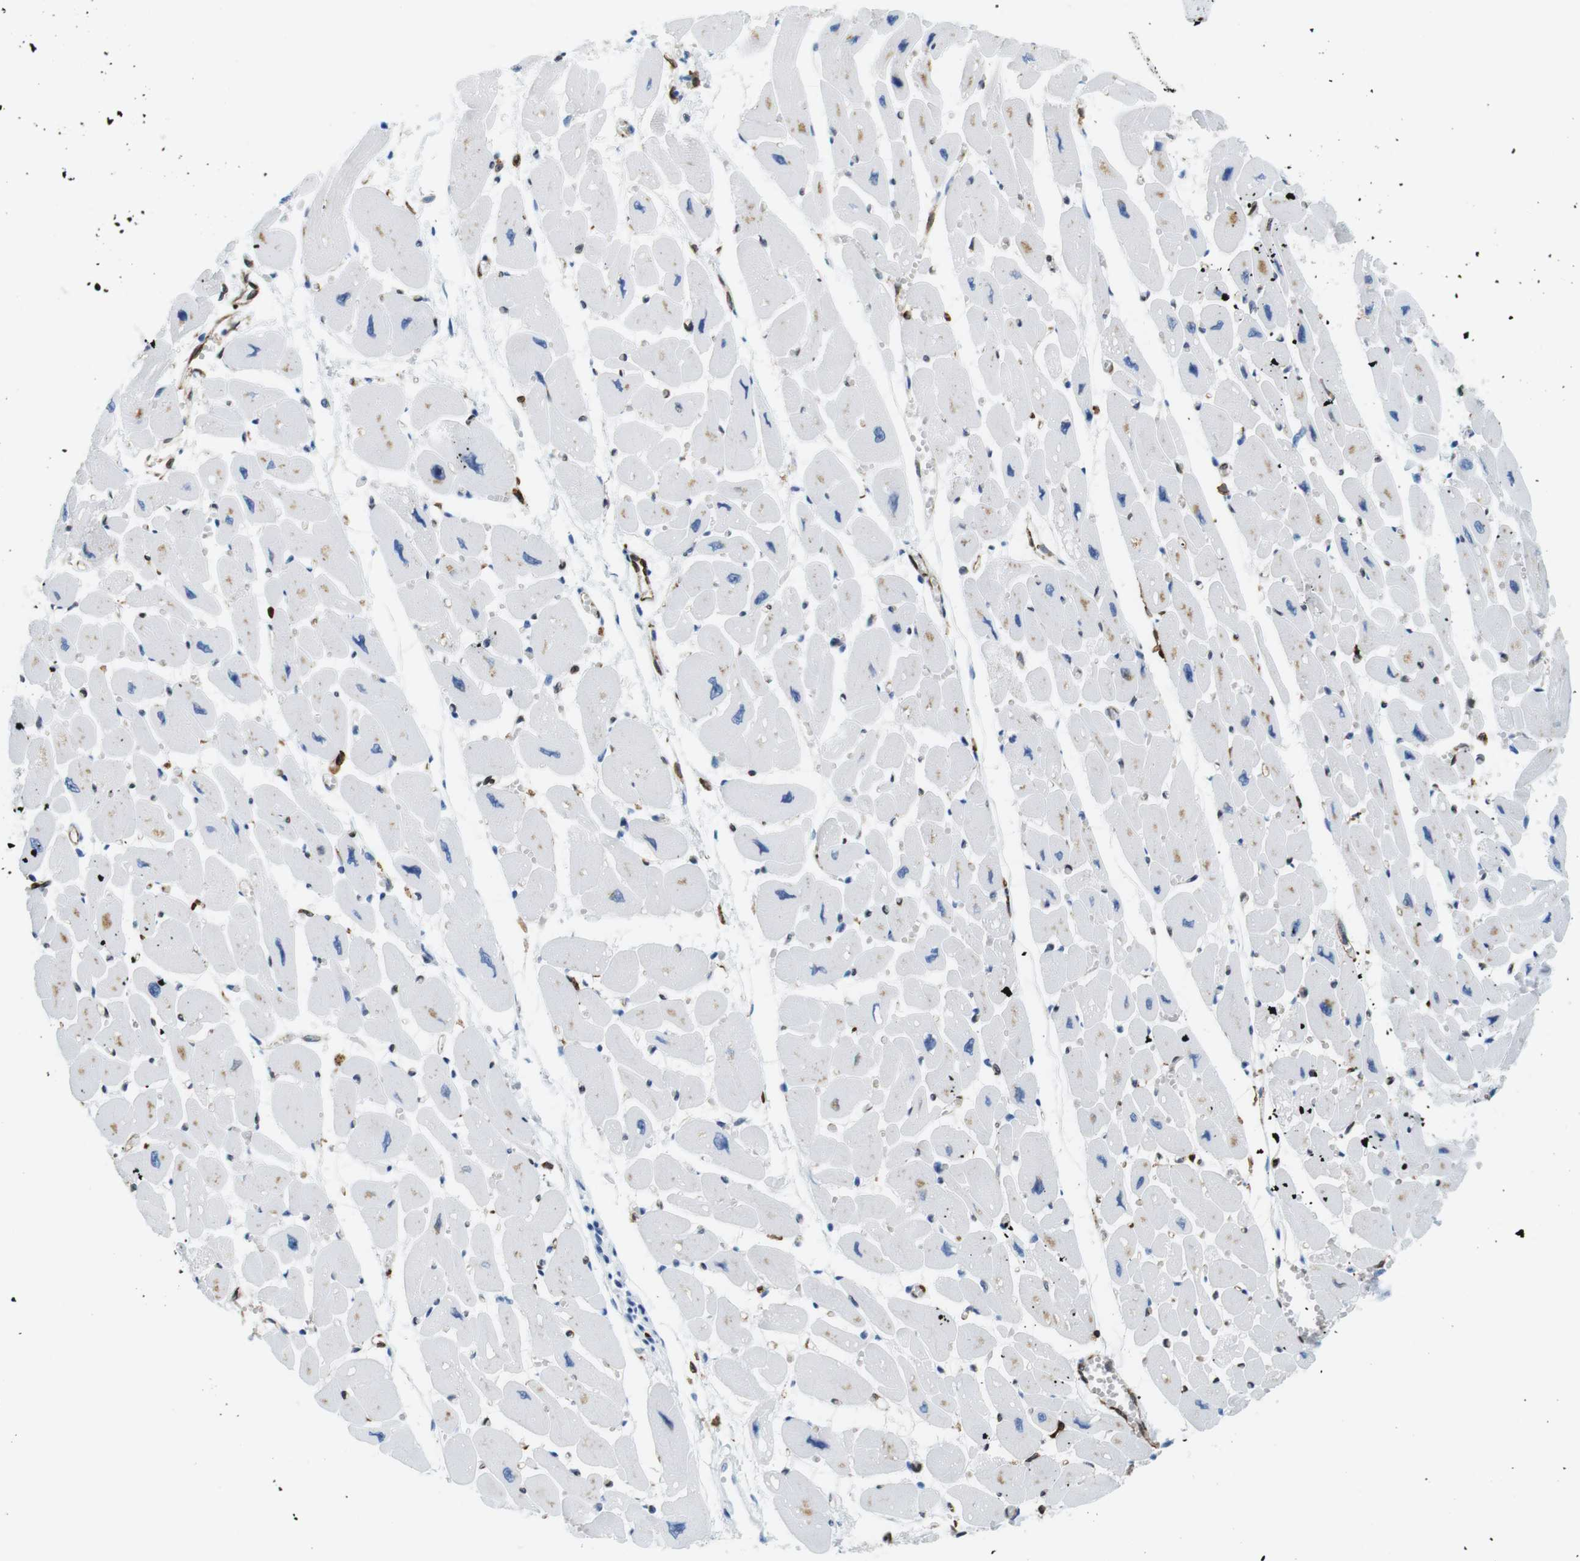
{"staining": {"intensity": "weak", "quantity": "<25%", "location": "cytoplasmic/membranous"}, "tissue": "heart muscle", "cell_type": "Cardiomyocytes", "image_type": "normal", "snomed": [{"axis": "morphology", "description": "Normal tissue, NOS"}, {"axis": "topography", "description": "Heart"}], "caption": "Immunohistochemistry of benign human heart muscle shows no expression in cardiomyocytes.", "gene": "CIITA", "patient": {"sex": "female", "age": 54}}